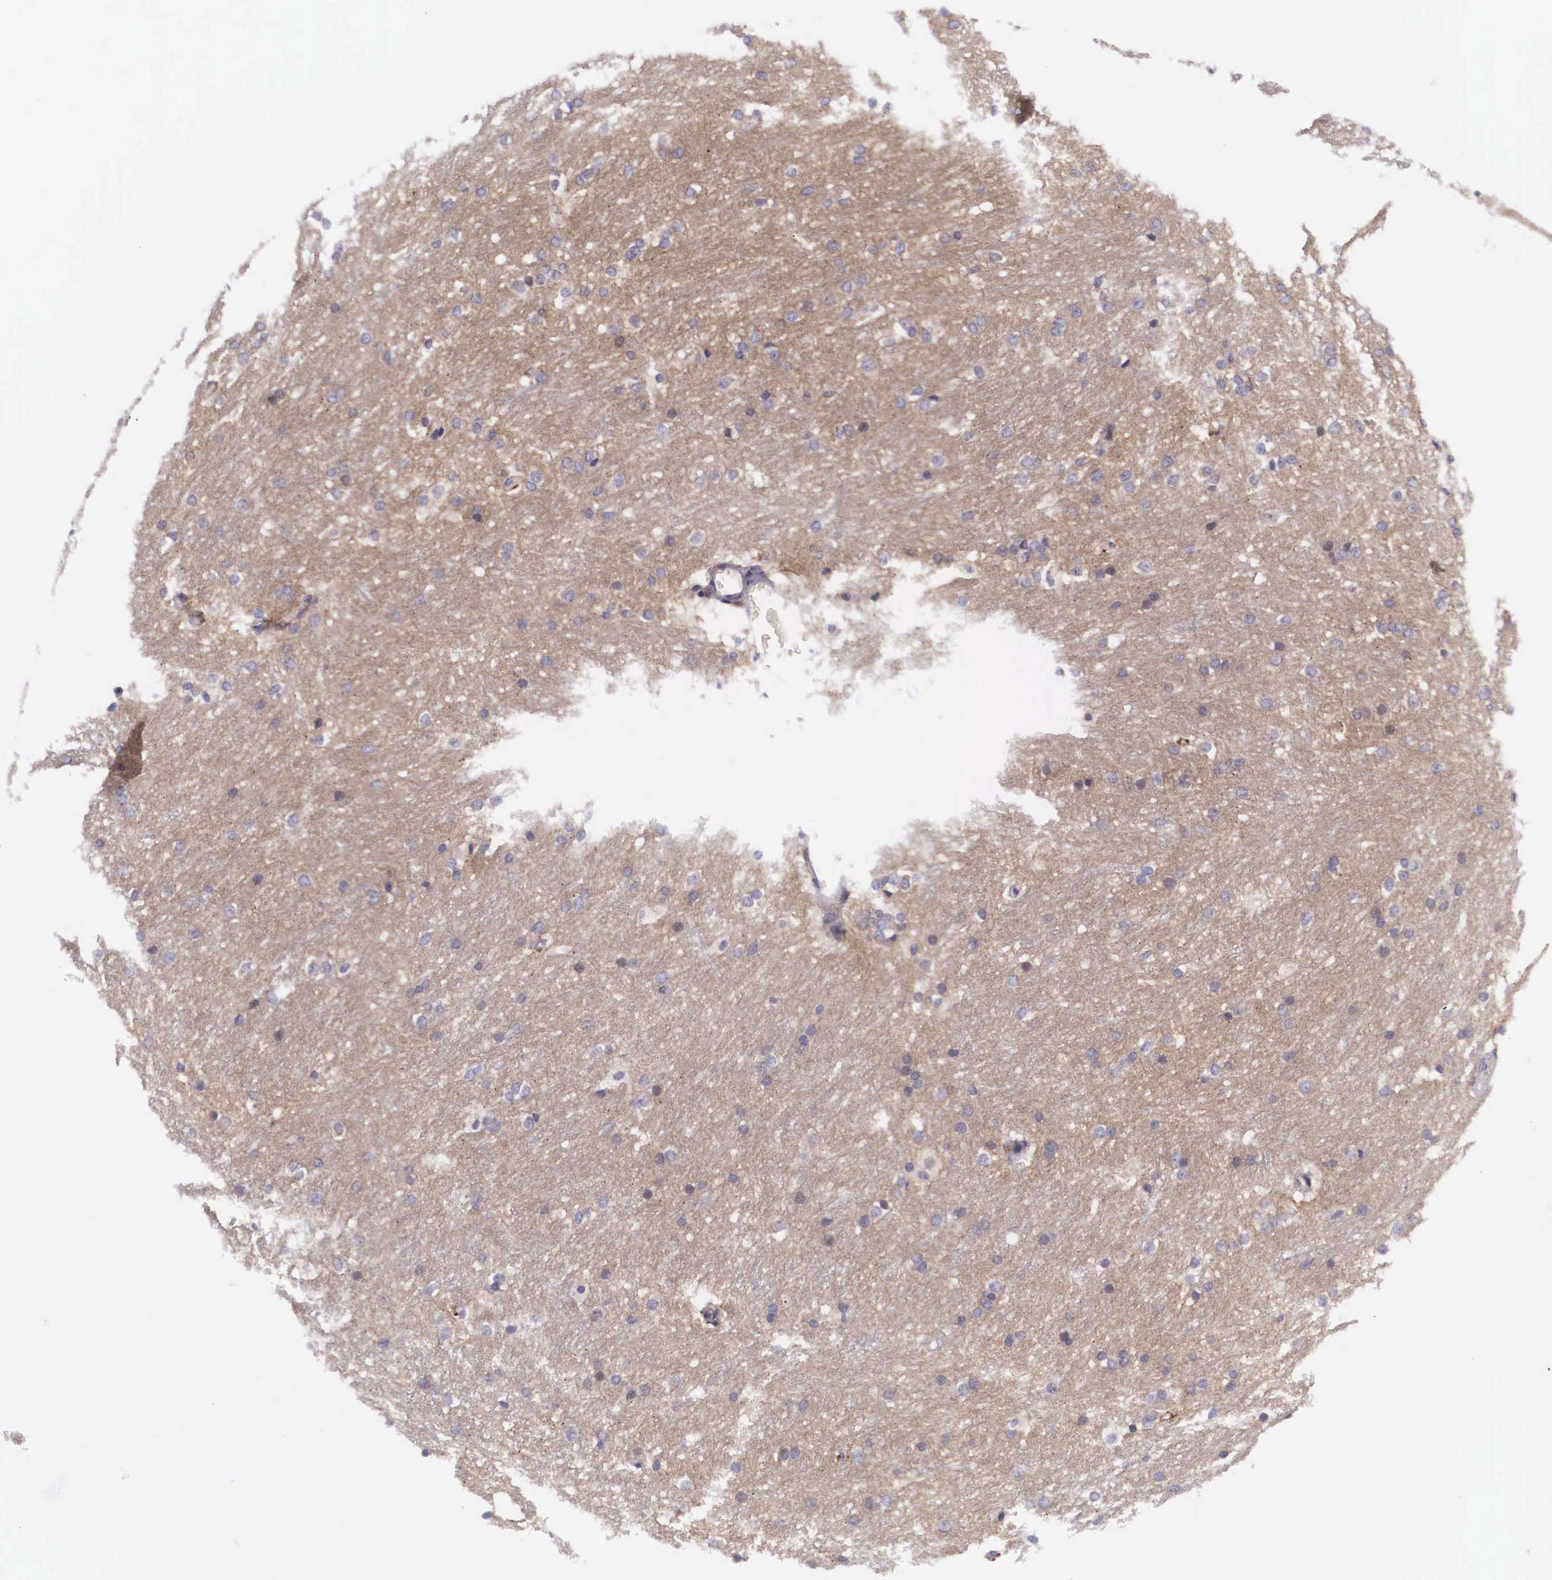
{"staining": {"intensity": "negative", "quantity": "none", "location": "none"}, "tissue": "caudate", "cell_type": "Glial cells", "image_type": "normal", "snomed": [{"axis": "morphology", "description": "Normal tissue, NOS"}, {"axis": "topography", "description": "Lateral ventricle wall"}], "caption": "Caudate was stained to show a protein in brown. There is no significant positivity in glial cells. (Immunohistochemistry (ihc), brightfield microscopy, high magnification).", "gene": "EMID1", "patient": {"sex": "female", "age": 19}}